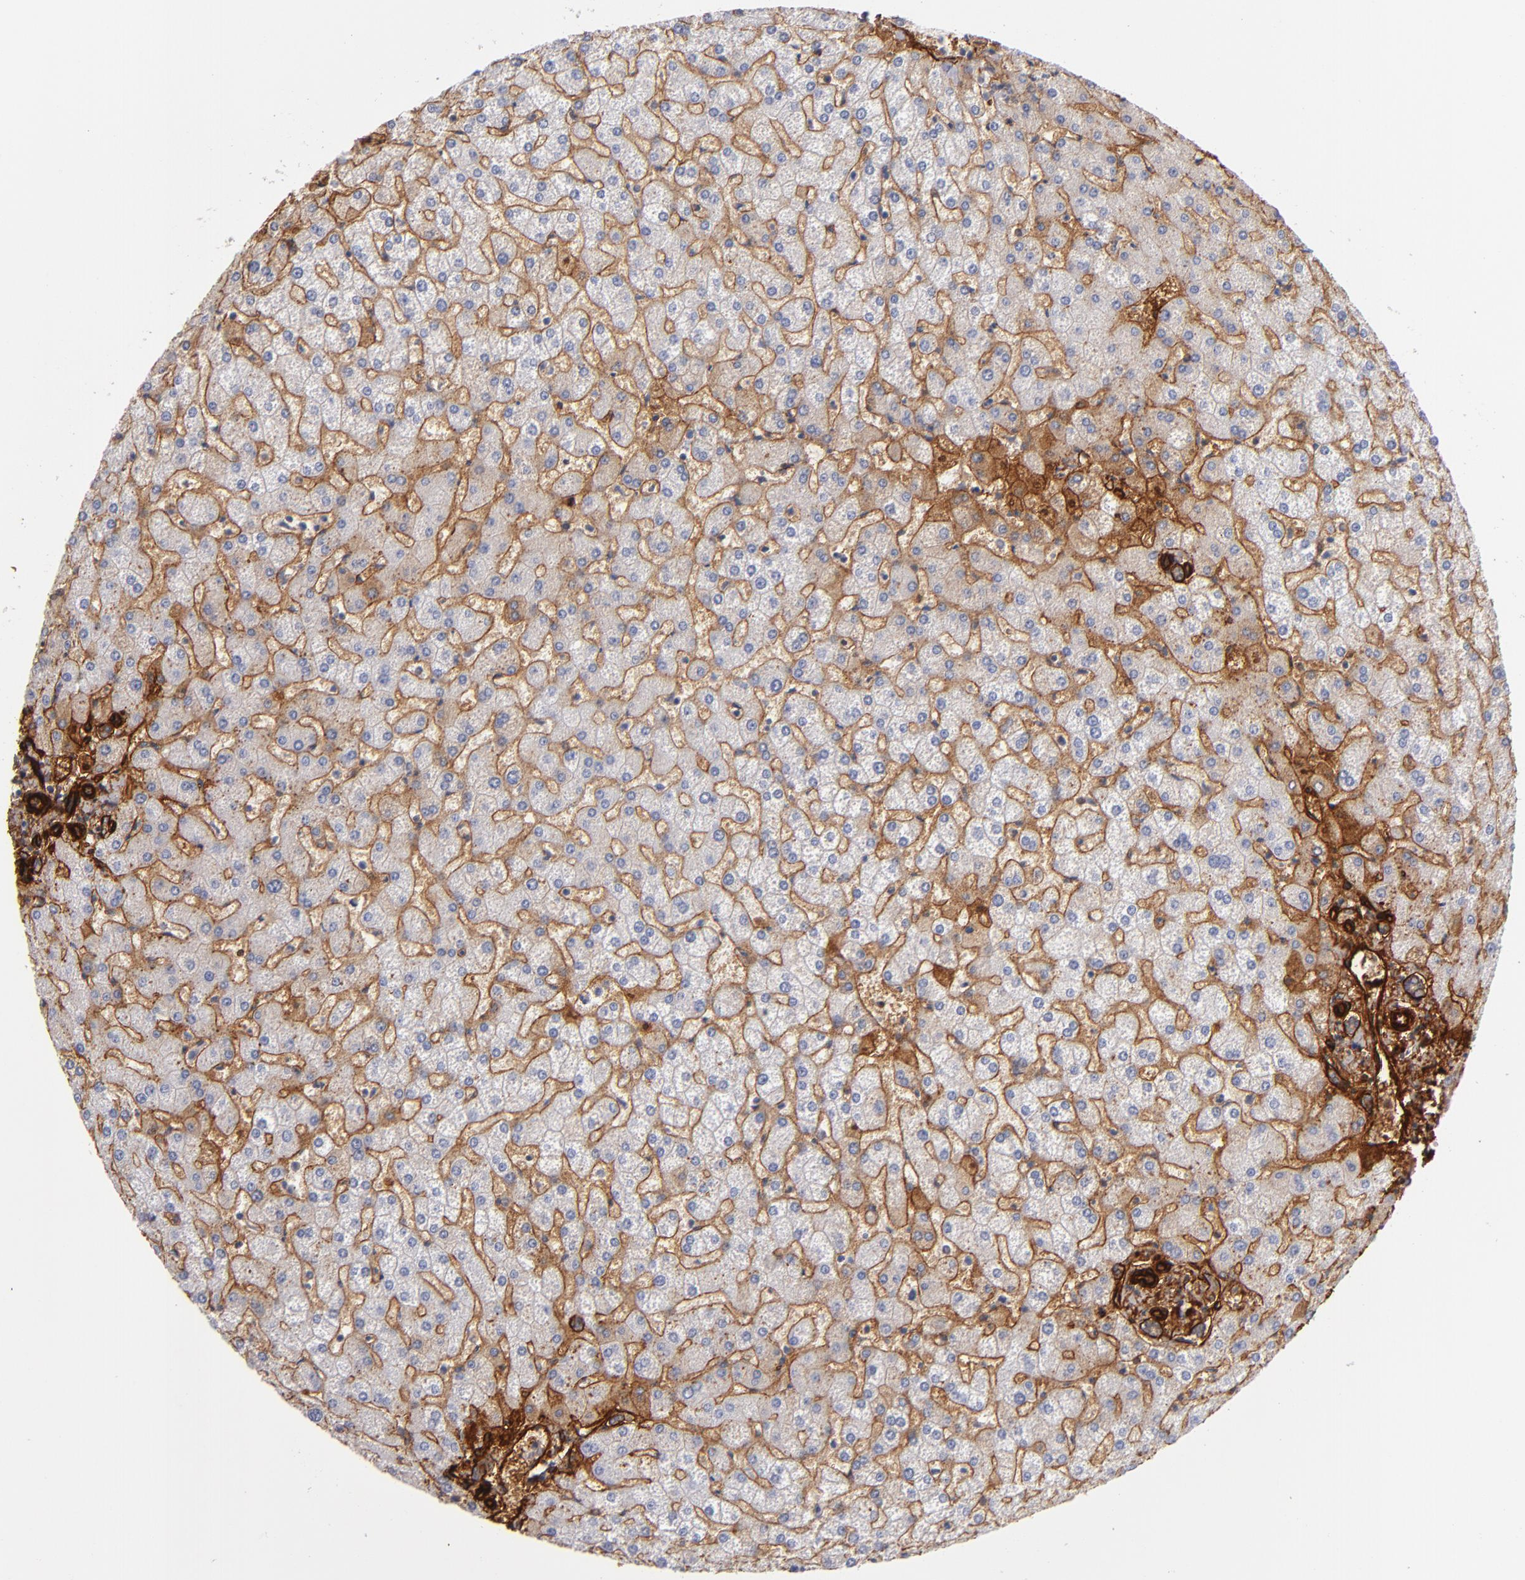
{"staining": {"intensity": "moderate", "quantity": ">75%", "location": "cytoplasmic/membranous"}, "tissue": "liver", "cell_type": "Cholangiocytes", "image_type": "normal", "snomed": [{"axis": "morphology", "description": "Normal tissue, NOS"}, {"axis": "topography", "description": "Liver"}], "caption": "This is a photomicrograph of IHC staining of unremarkable liver, which shows moderate expression in the cytoplasmic/membranous of cholangiocytes.", "gene": "LAMC1", "patient": {"sex": "female", "age": 32}}